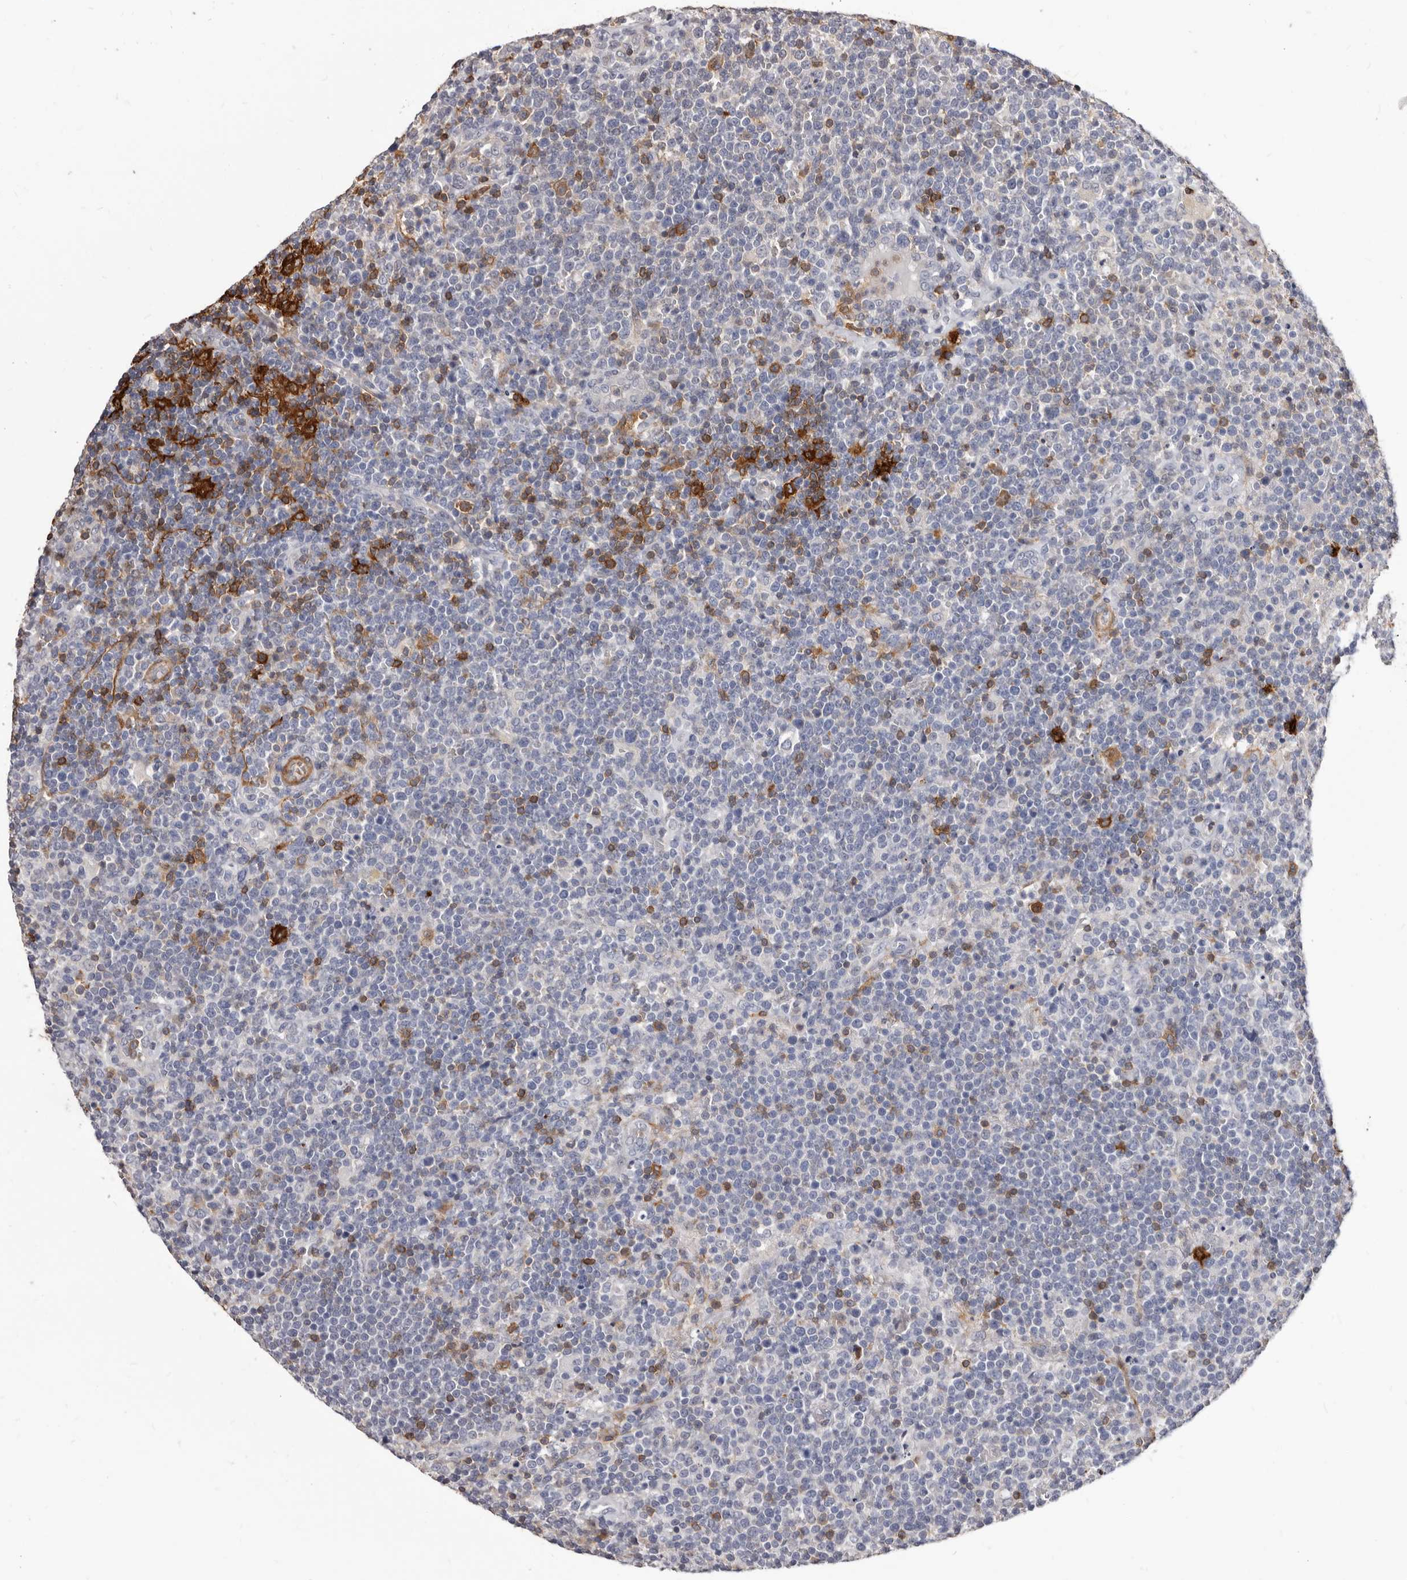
{"staining": {"intensity": "negative", "quantity": "none", "location": "none"}, "tissue": "lymphoma", "cell_type": "Tumor cells", "image_type": "cancer", "snomed": [{"axis": "morphology", "description": "Malignant lymphoma, non-Hodgkin's type, High grade"}, {"axis": "topography", "description": "Lymph node"}], "caption": "Immunohistochemical staining of human lymphoma demonstrates no significant positivity in tumor cells.", "gene": "NIBAN1", "patient": {"sex": "male", "age": 61}}